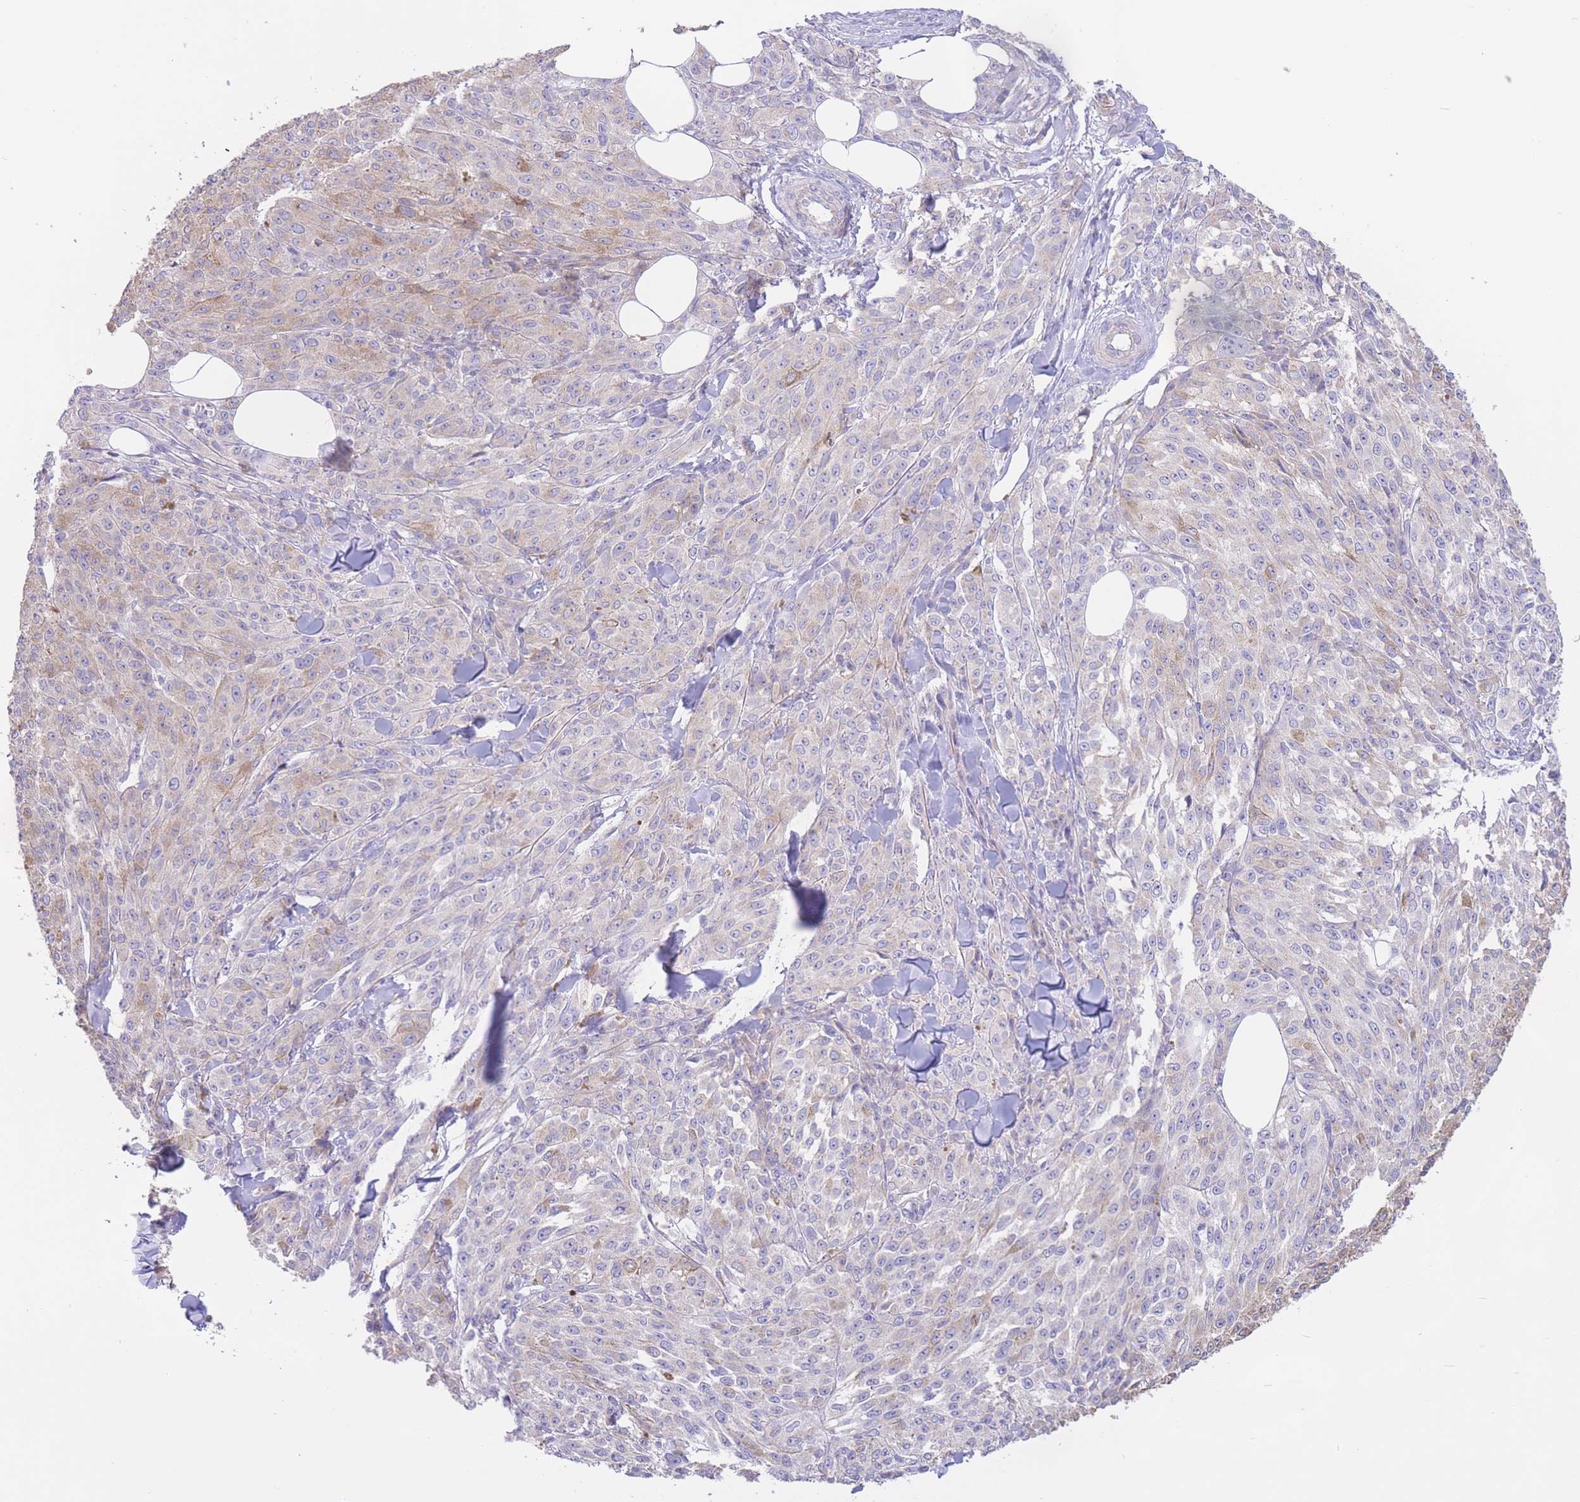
{"staining": {"intensity": "negative", "quantity": "none", "location": "none"}, "tissue": "melanoma", "cell_type": "Tumor cells", "image_type": "cancer", "snomed": [{"axis": "morphology", "description": "Malignant melanoma, NOS"}, {"axis": "topography", "description": "Skin"}], "caption": "Tumor cells show no significant staining in melanoma. The staining is performed using DAB (3,3'-diaminobenzidine) brown chromogen with nuclei counter-stained in using hematoxylin.", "gene": "ALS2CL", "patient": {"sex": "female", "age": 52}}